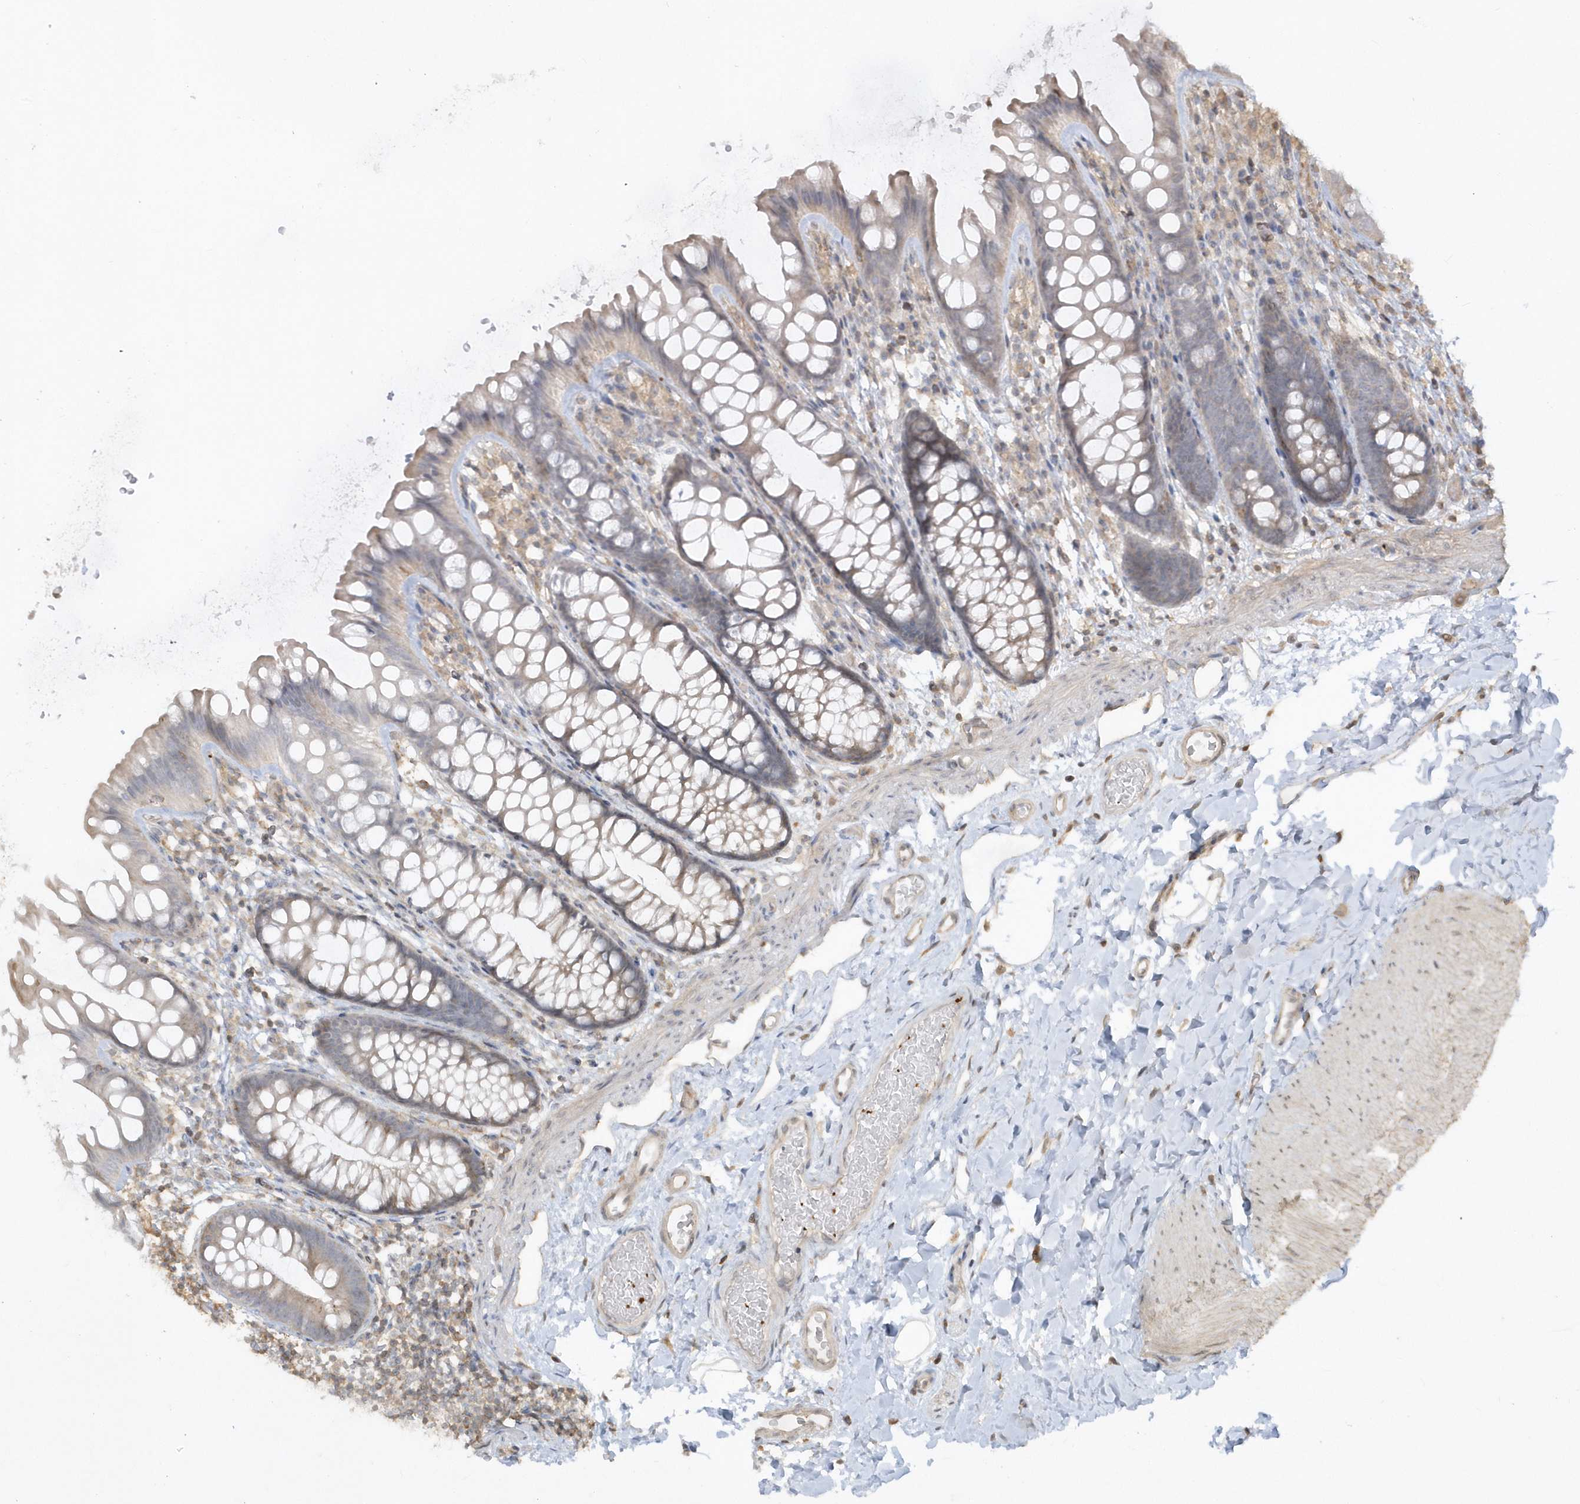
{"staining": {"intensity": "weak", "quantity": "25%-75%", "location": "cytoplasmic/membranous"}, "tissue": "colon", "cell_type": "Endothelial cells", "image_type": "normal", "snomed": [{"axis": "morphology", "description": "Normal tissue, NOS"}, {"axis": "topography", "description": "Colon"}], "caption": "Immunohistochemistry (IHC) (DAB (3,3'-diaminobenzidine)) staining of normal human colon exhibits weak cytoplasmic/membranous protein staining in about 25%-75% of endothelial cells.", "gene": "BSN", "patient": {"sex": "female", "age": 62}}